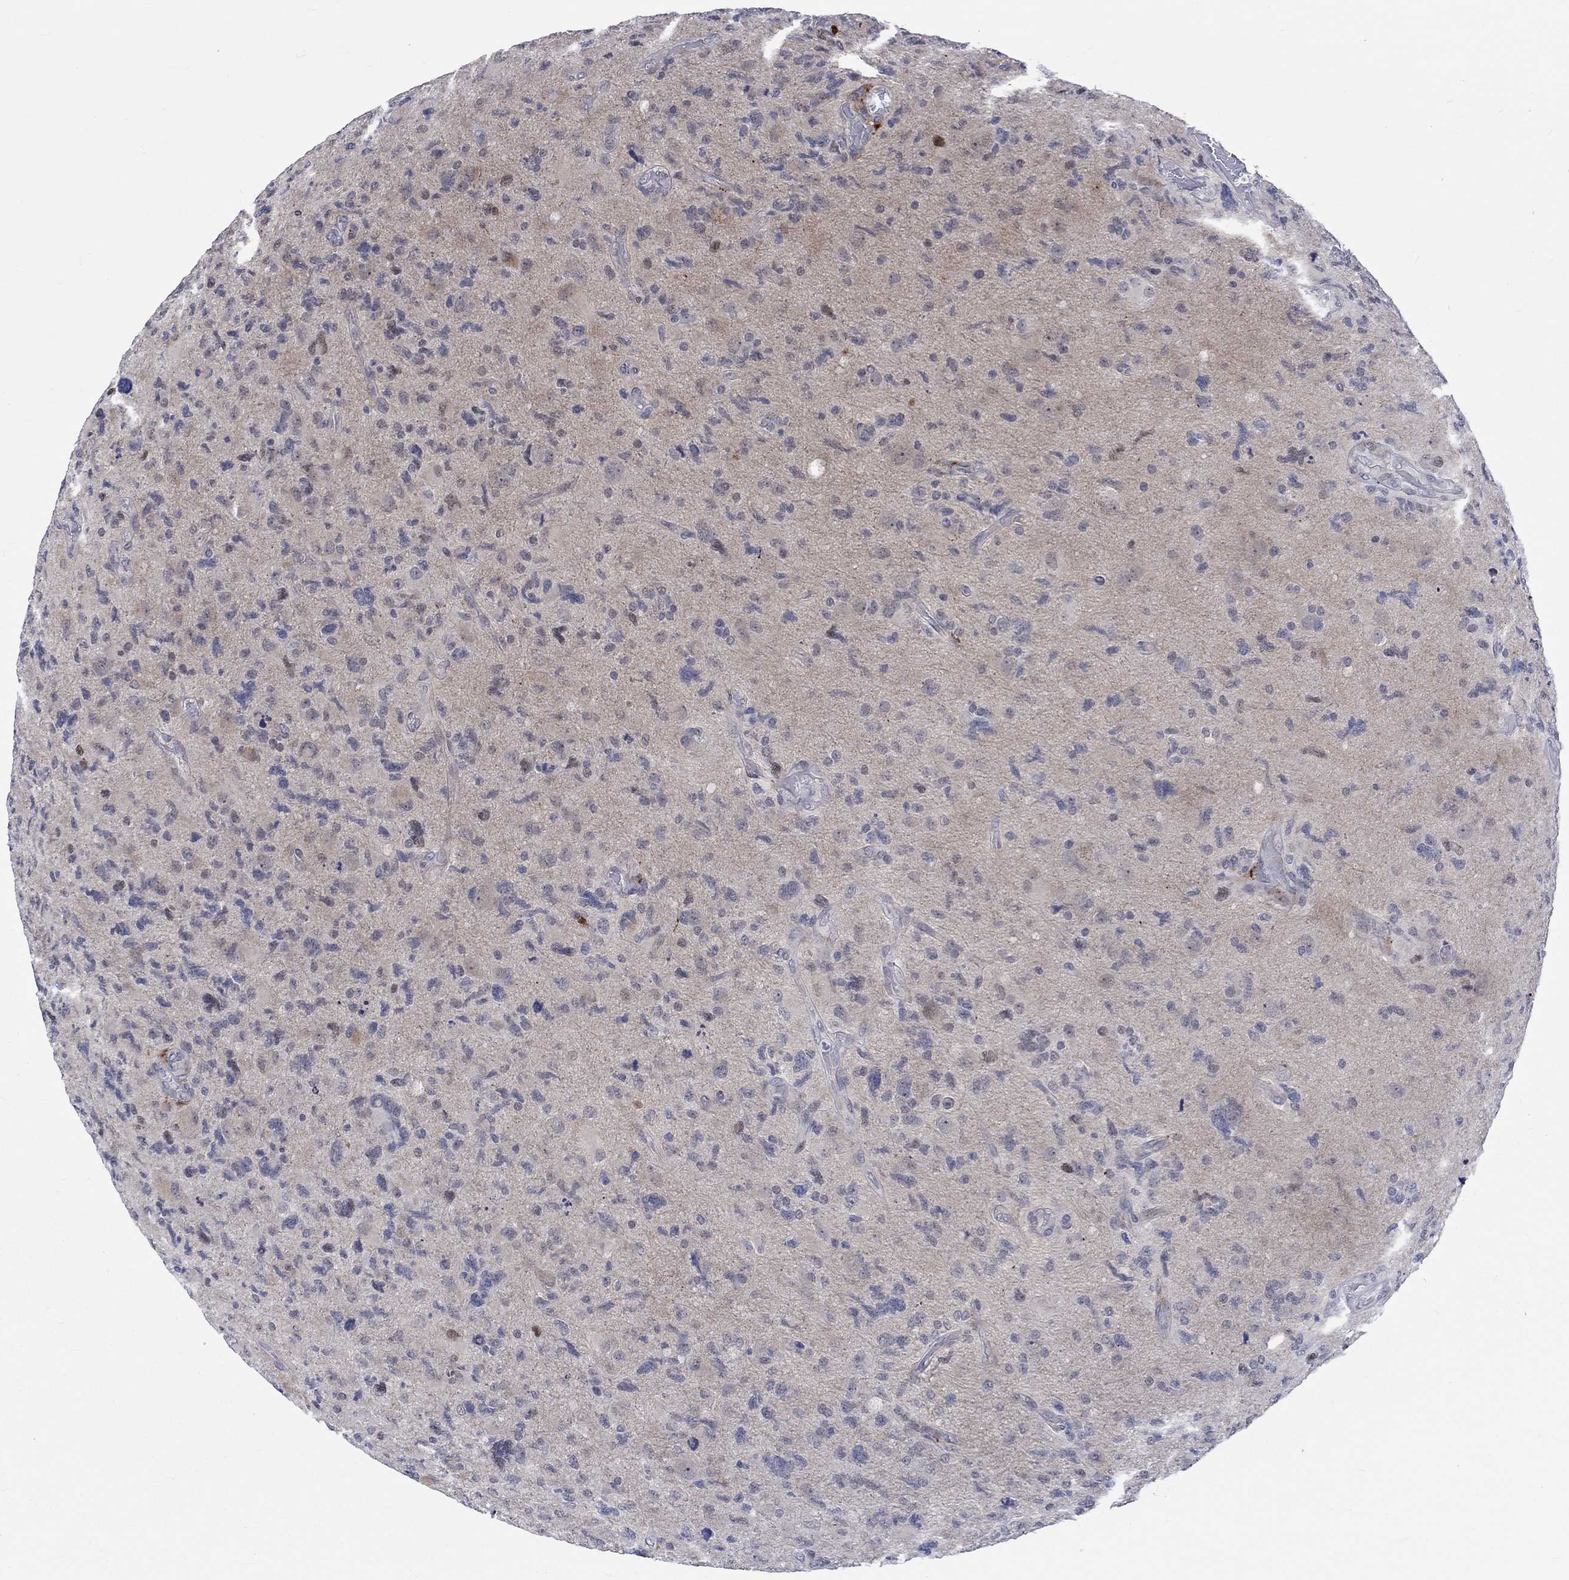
{"staining": {"intensity": "negative", "quantity": "none", "location": "none"}, "tissue": "glioma", "cell_type": "Tumor cells", "image_type": "cancer", "snomed": [{"axis": "morphology", "description": "Glioma, malignant, High grade"}, {"axis": "topography", "description": "Cerebral cortex"}], "caption": "Immunohistochemical staining of glioma displays no significant positivity in tumor cells. (DAB IHC, high magnification).", "gene": "E2F8", "patient": {"sex": "male", "age": 70}}